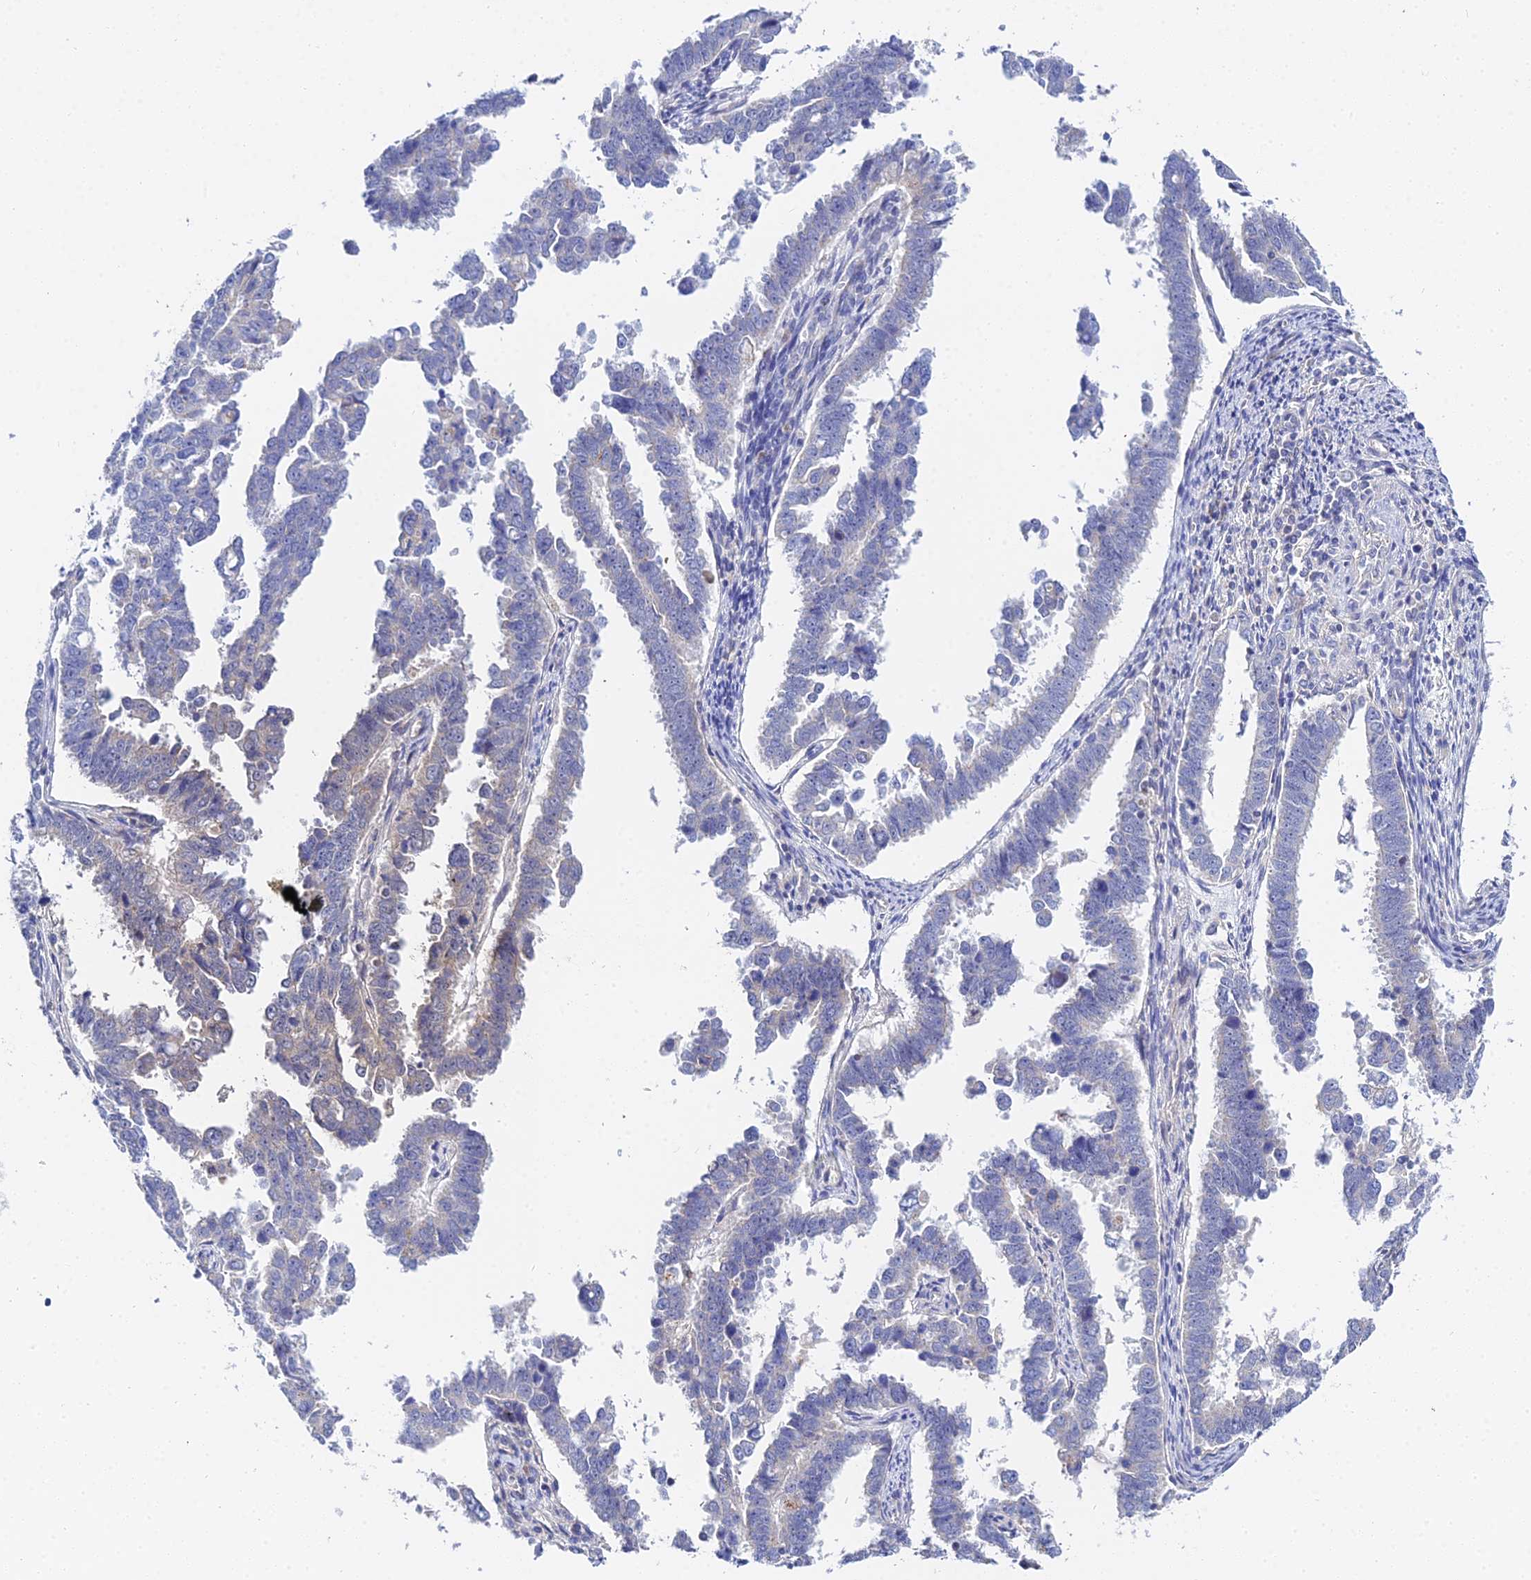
{"staining": {"intensity": "negative", "quantity": "none", "location": "none"}, "tissue": "endometrial cancer", "cell_type": "Tumor cells", "image_type": "cancer", "snomed": [{"axis": "morphology", "description": "Adenocarcinoma, NOS"}, {"axis": "topography", "description": "Endometrium"}], "caption": "Immunohistochemistry photomicrograph of neoplastic tissue: human endometrial cancer (adenocarcinoma) stained with DAB demonstrates no significant protein expression in tumor cells.", "gene": "APOBEC3H", "patient": {"sex": "female", "age": 75}}